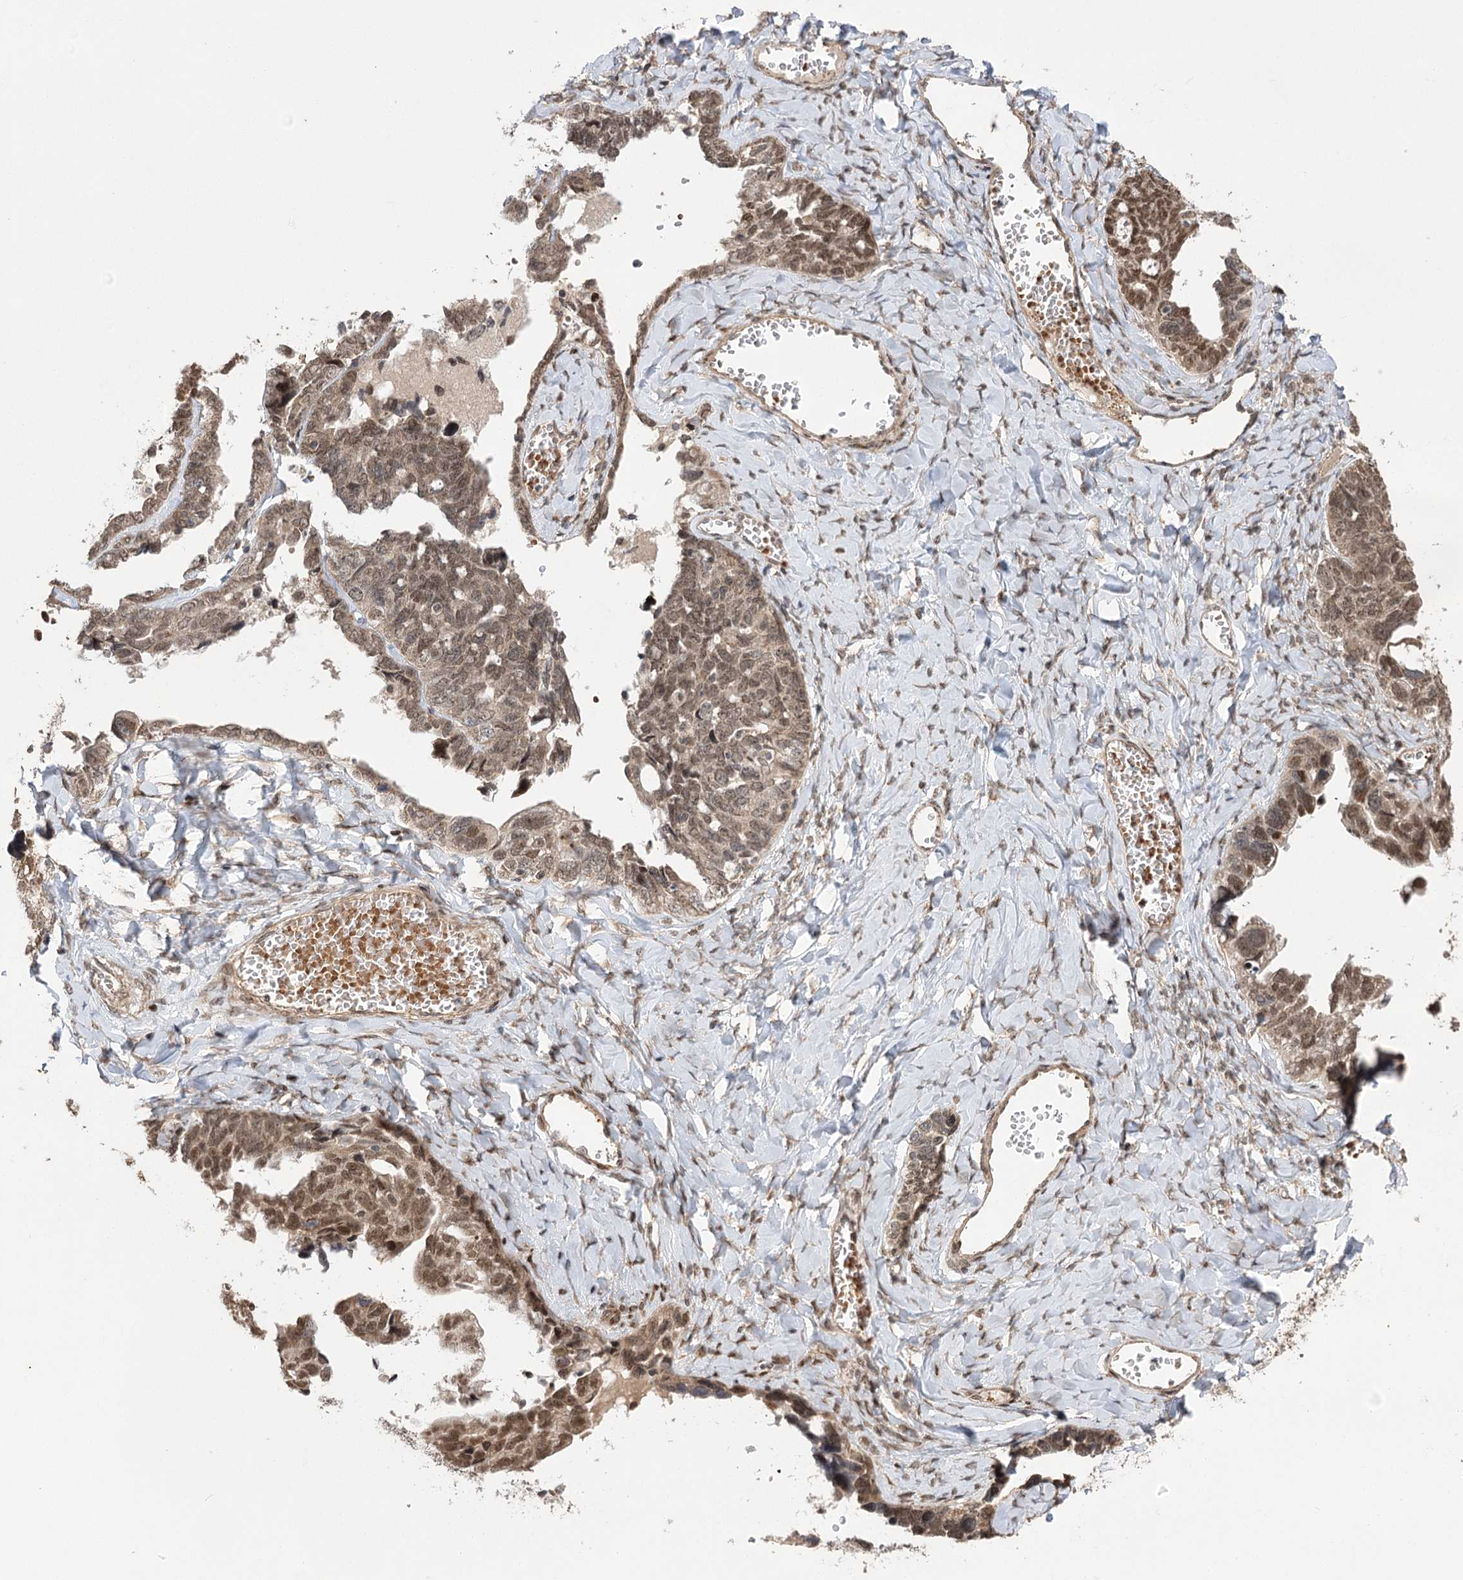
{"staining": {"intensity": "moderate", "quantity": ">75%", "location": "nuclear"}, "tissue": "ovarian cancer", "cell_type": "Tumor cells", "image_type": "cancer", "snomed": [{"axis": "morphology", "description": "Cystadenocarcinoma, serous, NOS"}, {"axis": "topography", "description": "Ovary"}], "caption": "Protein staining of ovarian cancer (serous cystadenocarcinoma) tissue demonstrates moderate nuclear positivity in approximately >75% of tumor cells. (DAB (3,3'-diaminobenzidine) = brown stain, brightfield microscopy at high magnification).", "gene": "TENM2", "patient": {"sex": "female", "age": 79}}